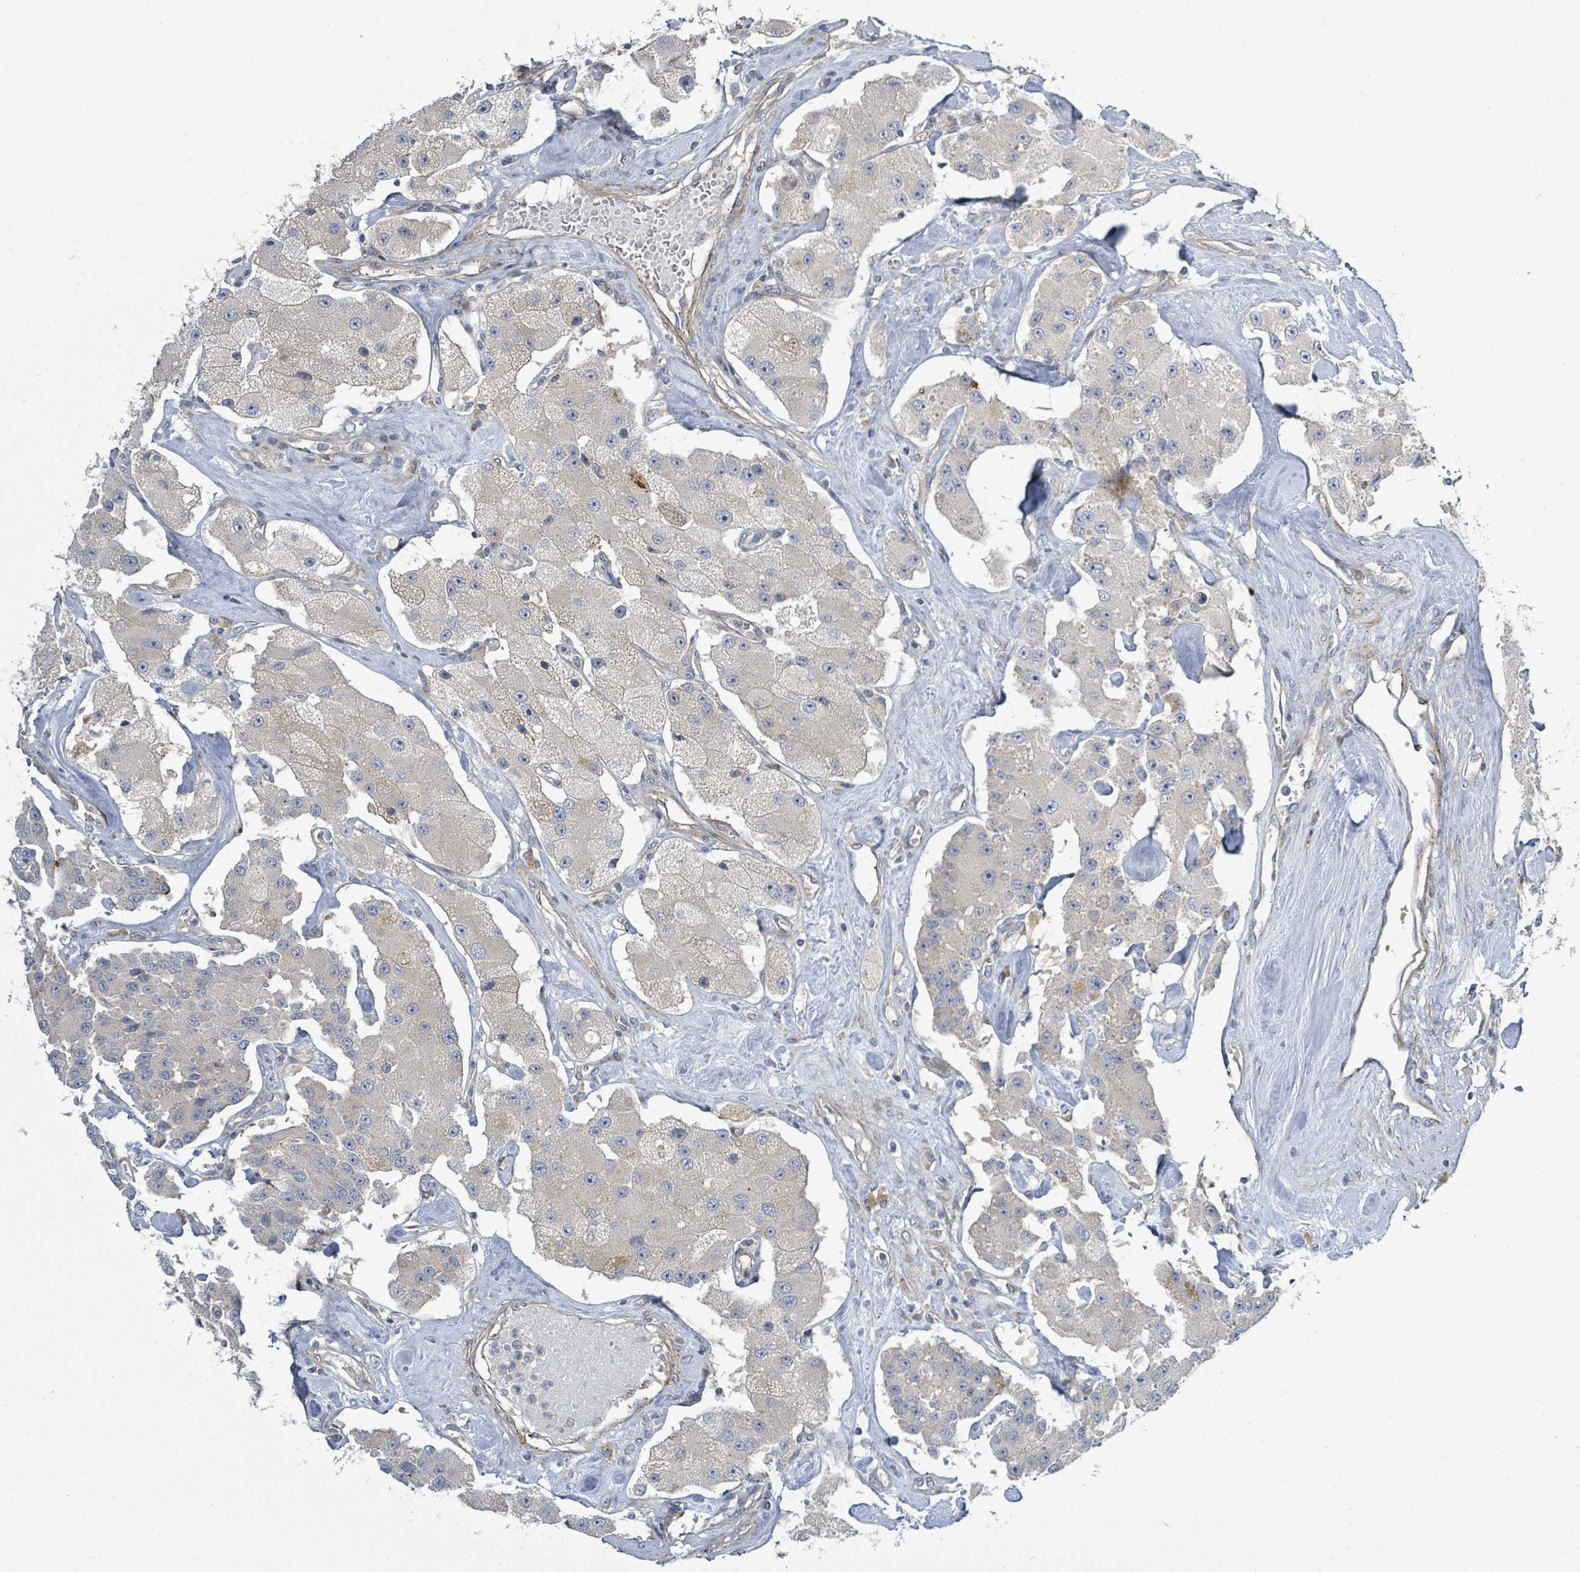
{"staining": {"intensity": "negative", "quantity": "none", "location": "none"}, "tissue": "carcinoid", "cell_type": "Tumor cells", "image_type": "cancer", "snomed": [{"axis": "morphology", "description": "Carcinoid, malignant, NOS"}, {"axis": "topography", "description": "Pancreas"}], "caption": "An IHC photomicrograph of carcinoid is shown. There is no staining in tumor cells of carcinoid. The staining is performed using DAB (3,3'-diaminobenzidine) brown chromogen with nuclei counter-stained in using hematoxylin.", "gene": "CFAP210", "patient": {"sex": "male", "age": 41}}